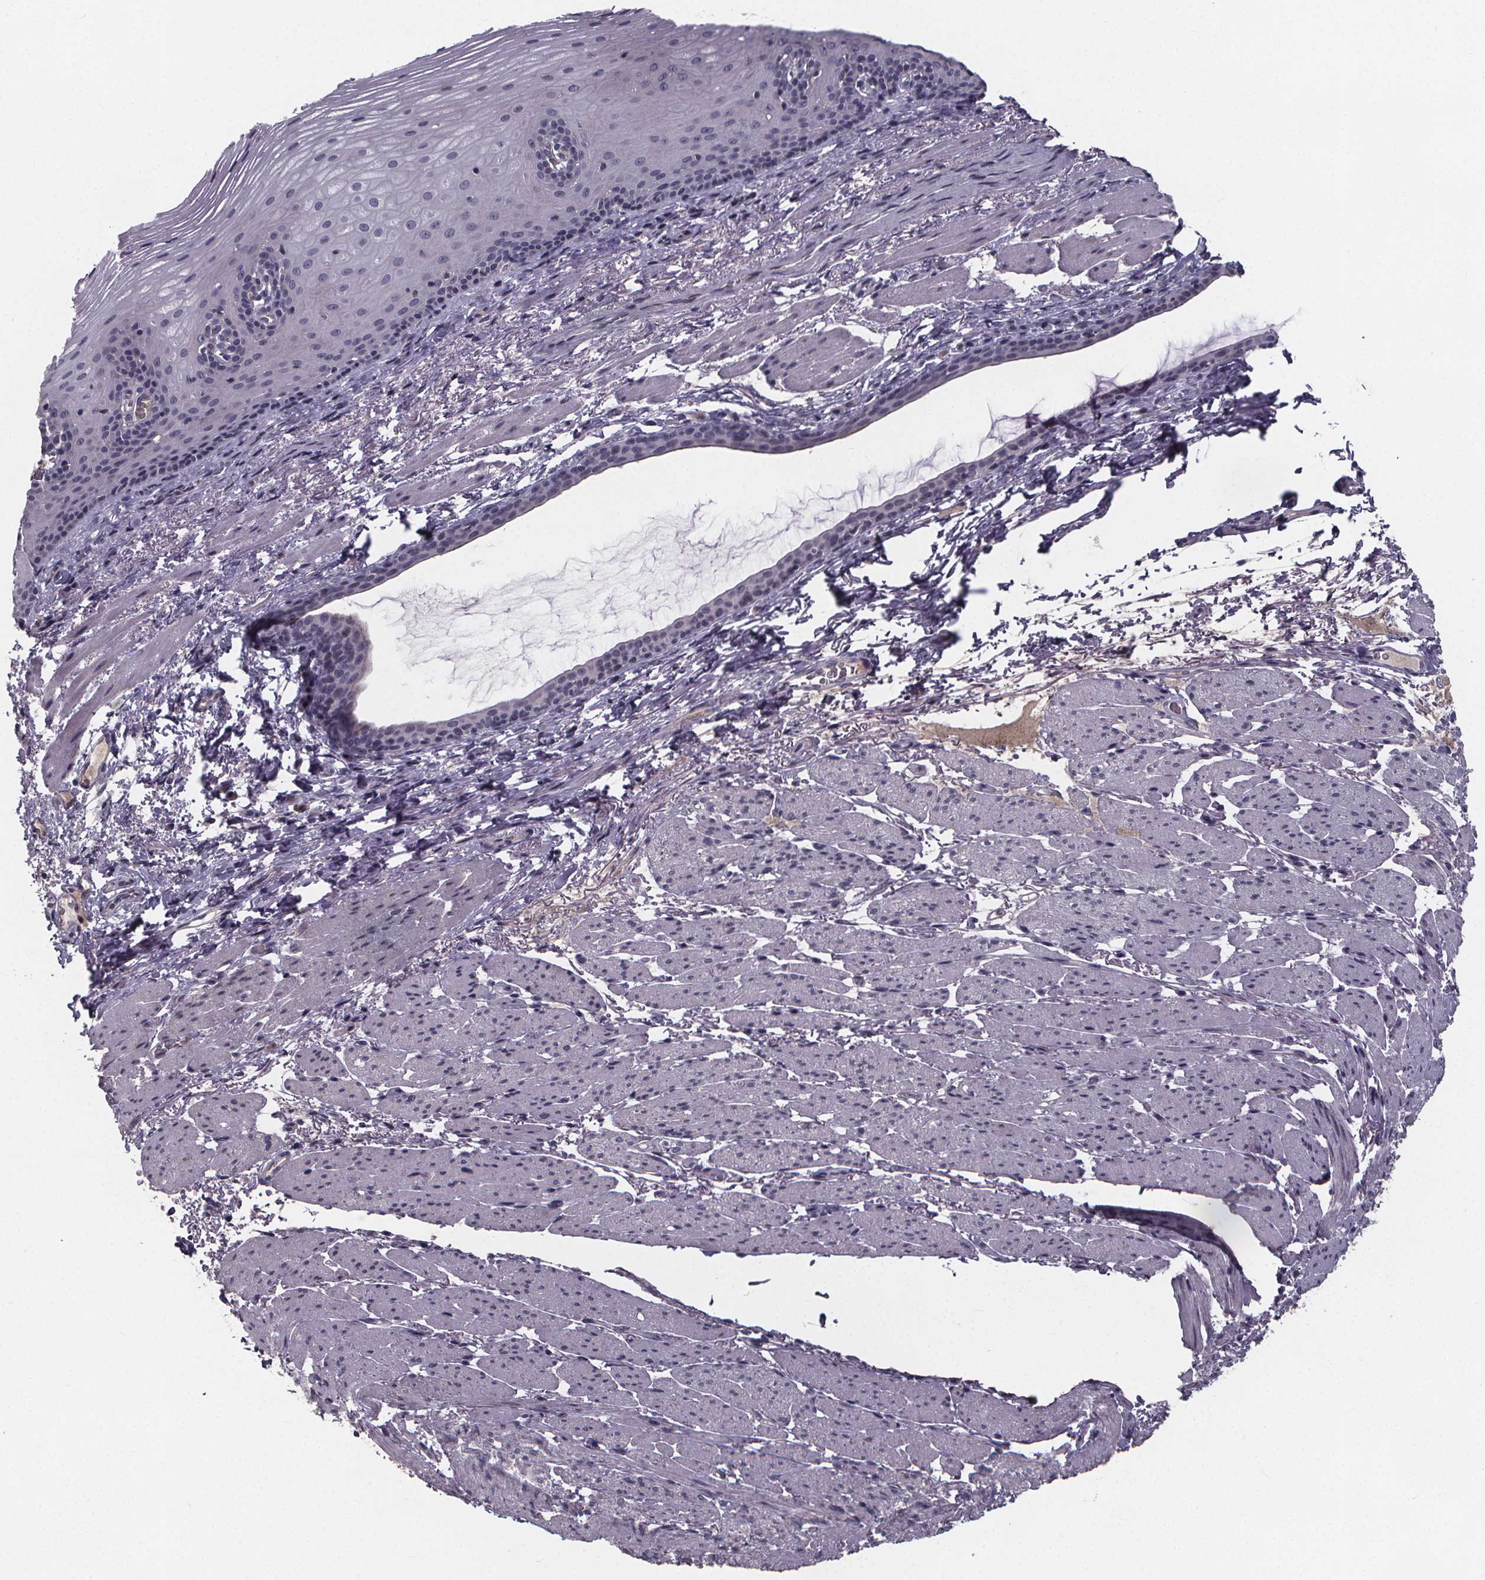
{"staining": {"intensity": "negative", "quantity": "none", "location": "none"}, "tissue": "esophagus", "cell_type": "Squamous epithelial cells", "image_type": "normal", "snomed": [{"axis": "morphology", "description": "Normal tissue, NOS"}, {"axis": "topography", "description": "Esophagus"}], "caption": "This photomicrograph is of unremarkable esophagus stained with immunohistochemistry (IHC) to label a protein in brown with the nuclei are counter-stained blue. There is no expression in squamous epithelial cells. Brightfield microscopy of immunohistochemistry (IHC) stained with DAB (brown) and hematoxylin (blue), captured at high magnification.", "gene": "AGT", "patient": {"sex": "male", "age": 76}}